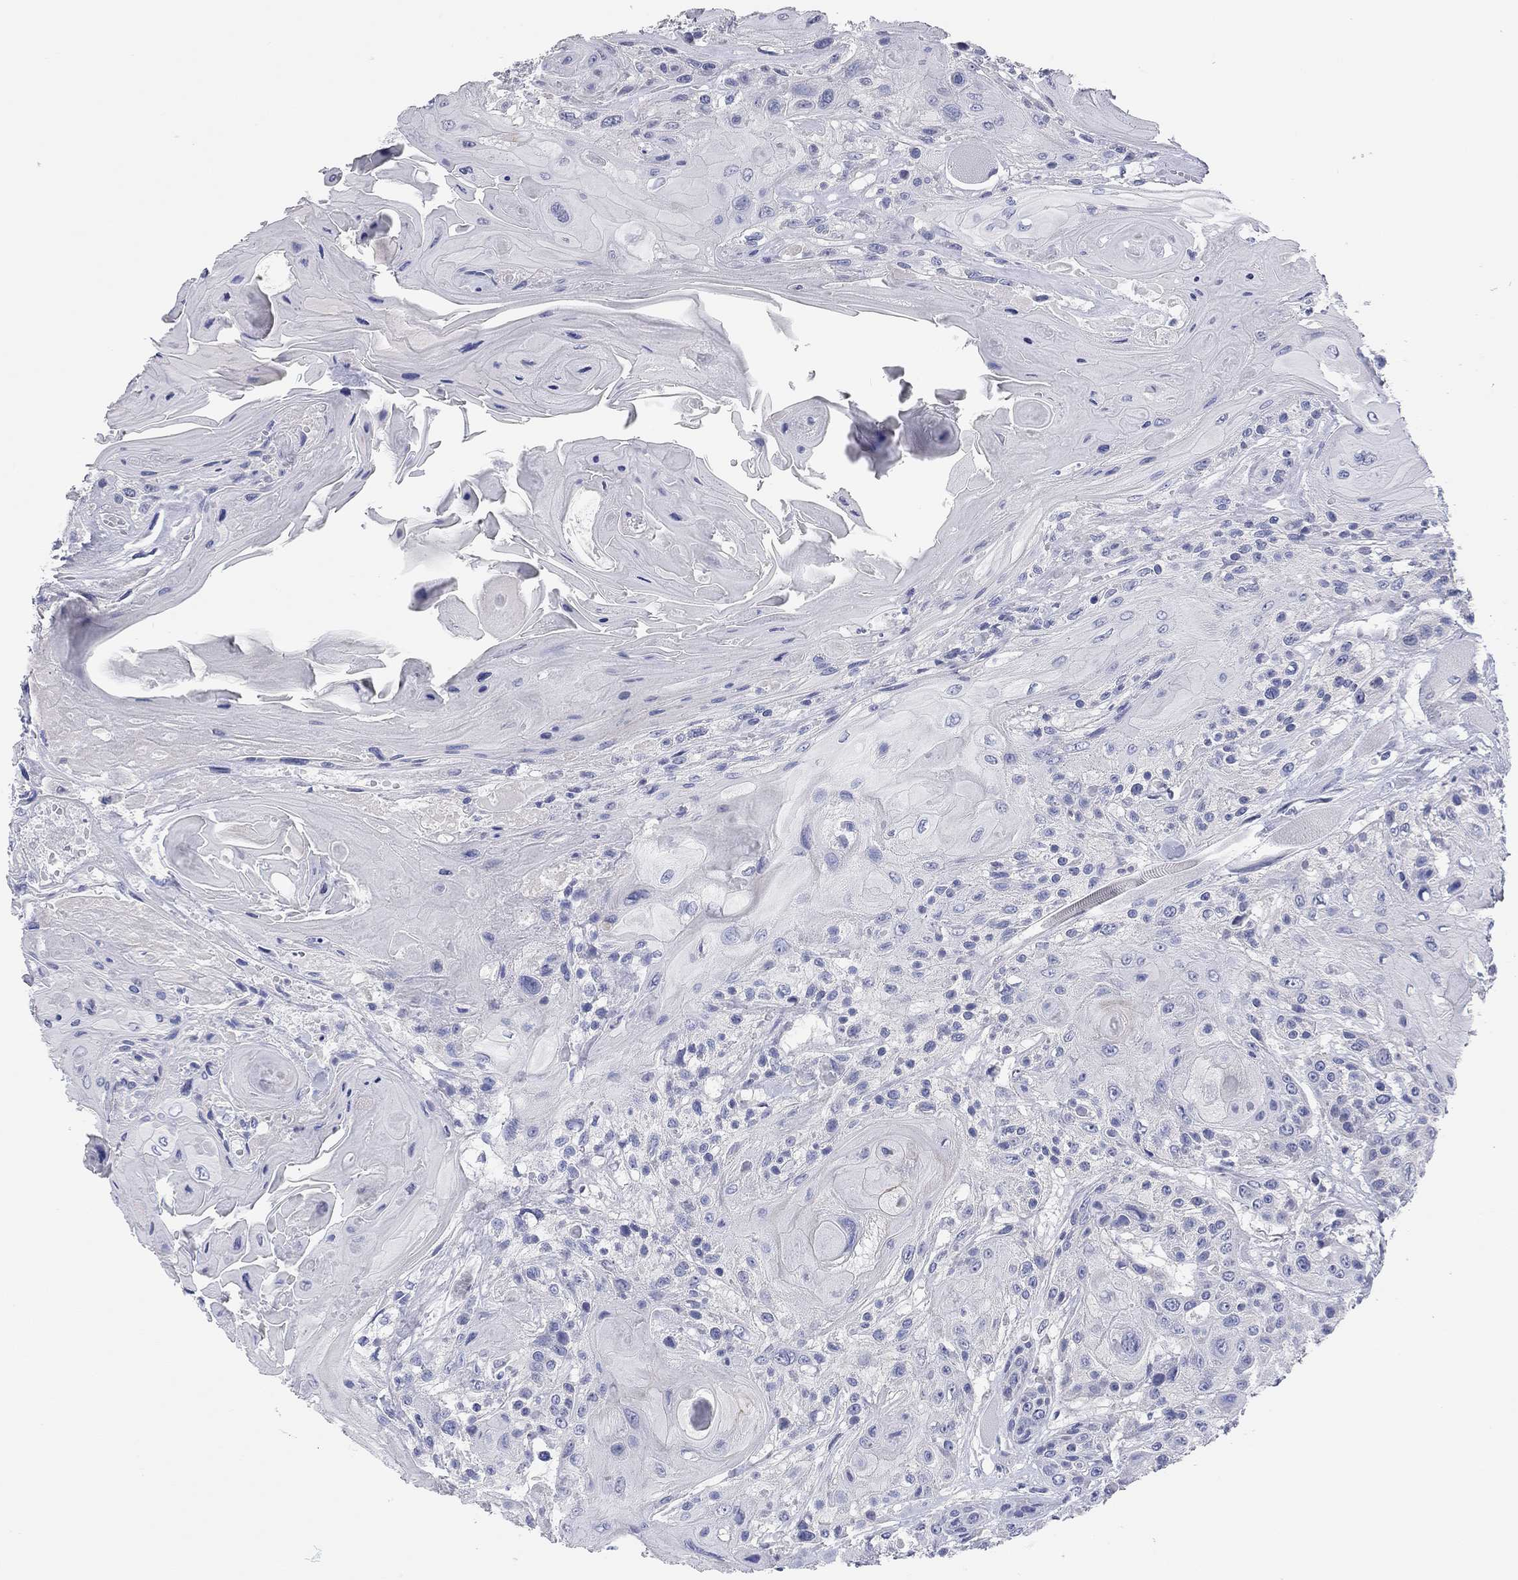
{"staining": {"intensity": "negative", "quantity": "none", "location": "none"}, "tissue": "head and neck cancer", "cell_type": "Tumor cells", "image_type": "cancer", "snomed": [{"axis": "morphology", "description": "Squamous cell carcinoma, NOS"}, {"axis": "topography", "description": "Head-Neck"}], "caption": "This is an immunohistochemistry (IHC) photomicrograph of human head and neck cancer. There is no expression in tumor cells.", "gene": "TMEM221", "patient": {"sex": "female", "age": 59}}